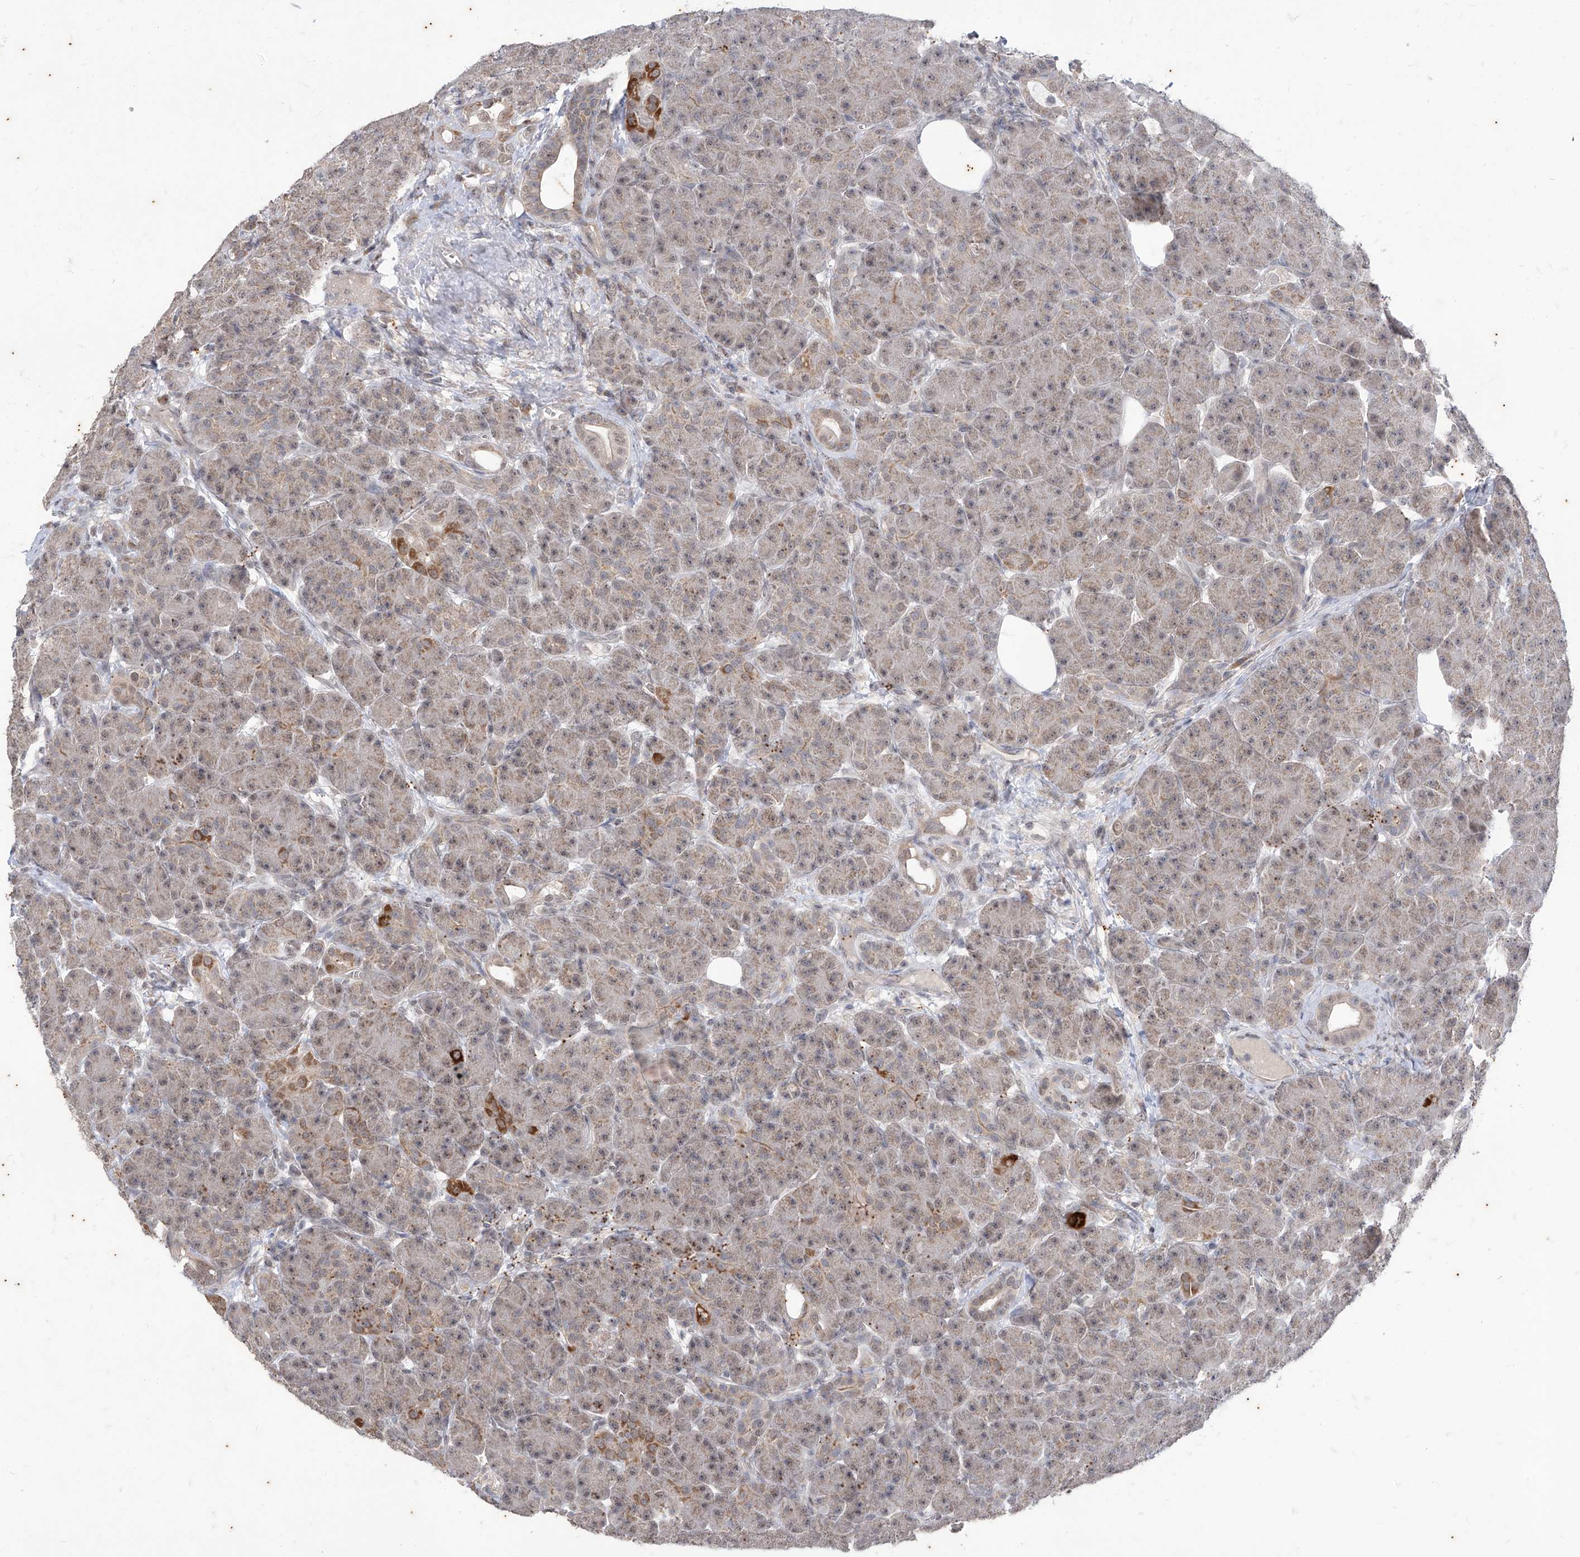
{"staining": {"intensity": "weak", "quantity": ">75%", "location": "cytoplasmic/membranous"}, "tissue": "pancreas", "cell_type": "Exocrine glandular cells", "image_type": "normal", "snomed": [{"axis": "morphology", "description": "Normal tissue, NOS"}, {"axis": "topography", "description": "Pancreas"}], "caption": "Pancreas stained for a protein exhibits weak cytoplasmic/membranous positivity in exocrine glandular cells. Immunohistochemistry stains the protein of interest in brown and the nuclei are stained blue.", "gene": "PHF20L1", "patient": {"sex": "male", "age": 63}}